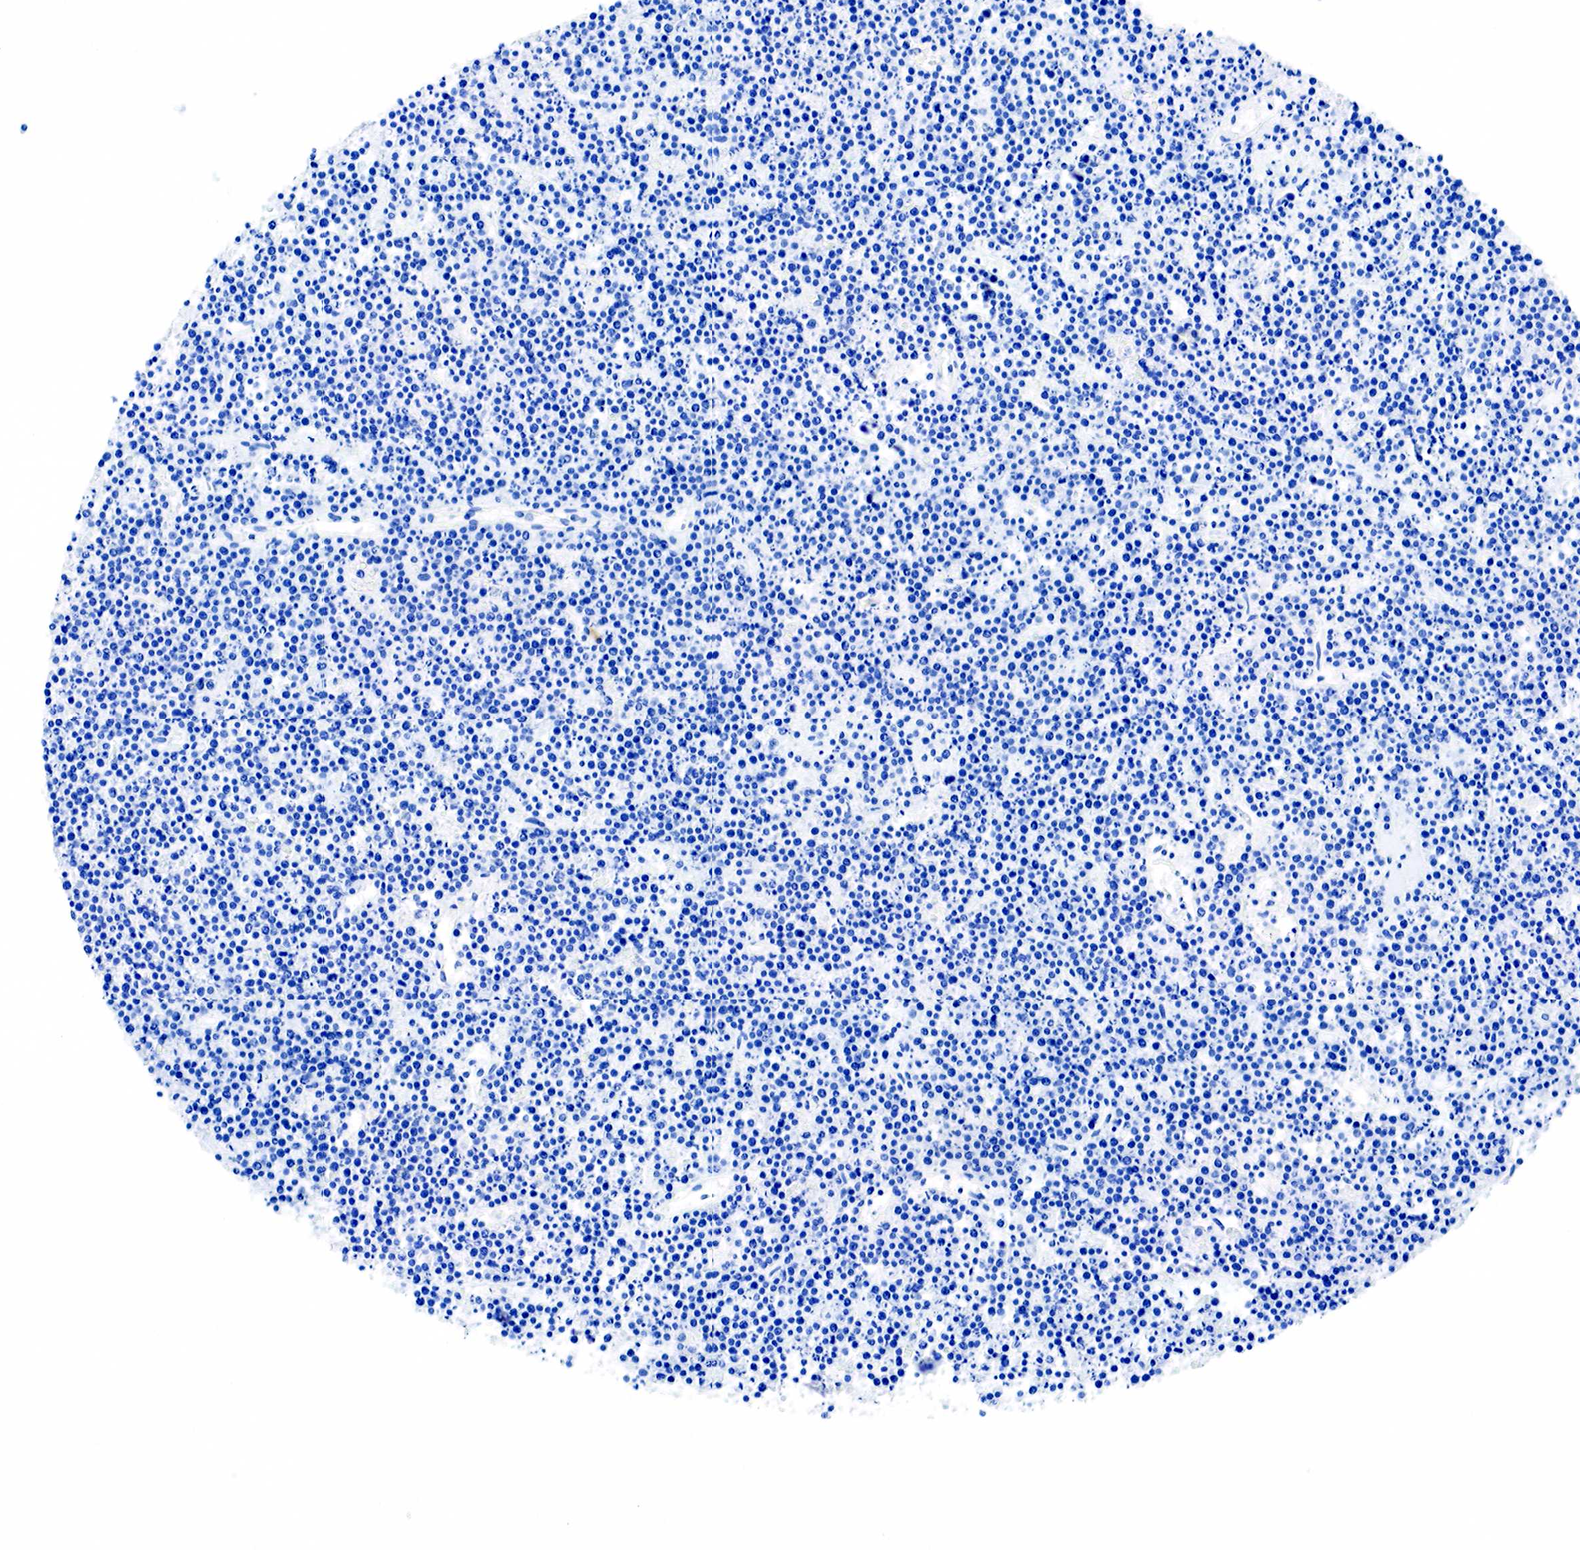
{"staining": {"intensity": "negative", "quantity": "none", "location": "none"}, "tissue": "lymphoma", "cell_type": "Tumor cells", "image_type": "cancer", "snomed": [{"axis": "morphology", "description": "Malignant lymphoma, non-Hodgkin's type, High grade"}, {"axis": "topography", "description": "Ovary"}], "caption": "Immunohistochemistry (IHC) photomicrograph of human malignant lymphoma, non-Hodgkin's type (high-grade) stained for a protein (brown), which reveals no staining in tumor cells.", "gene": "KRT7", "patient": {"sex": "female", "age": 56}}